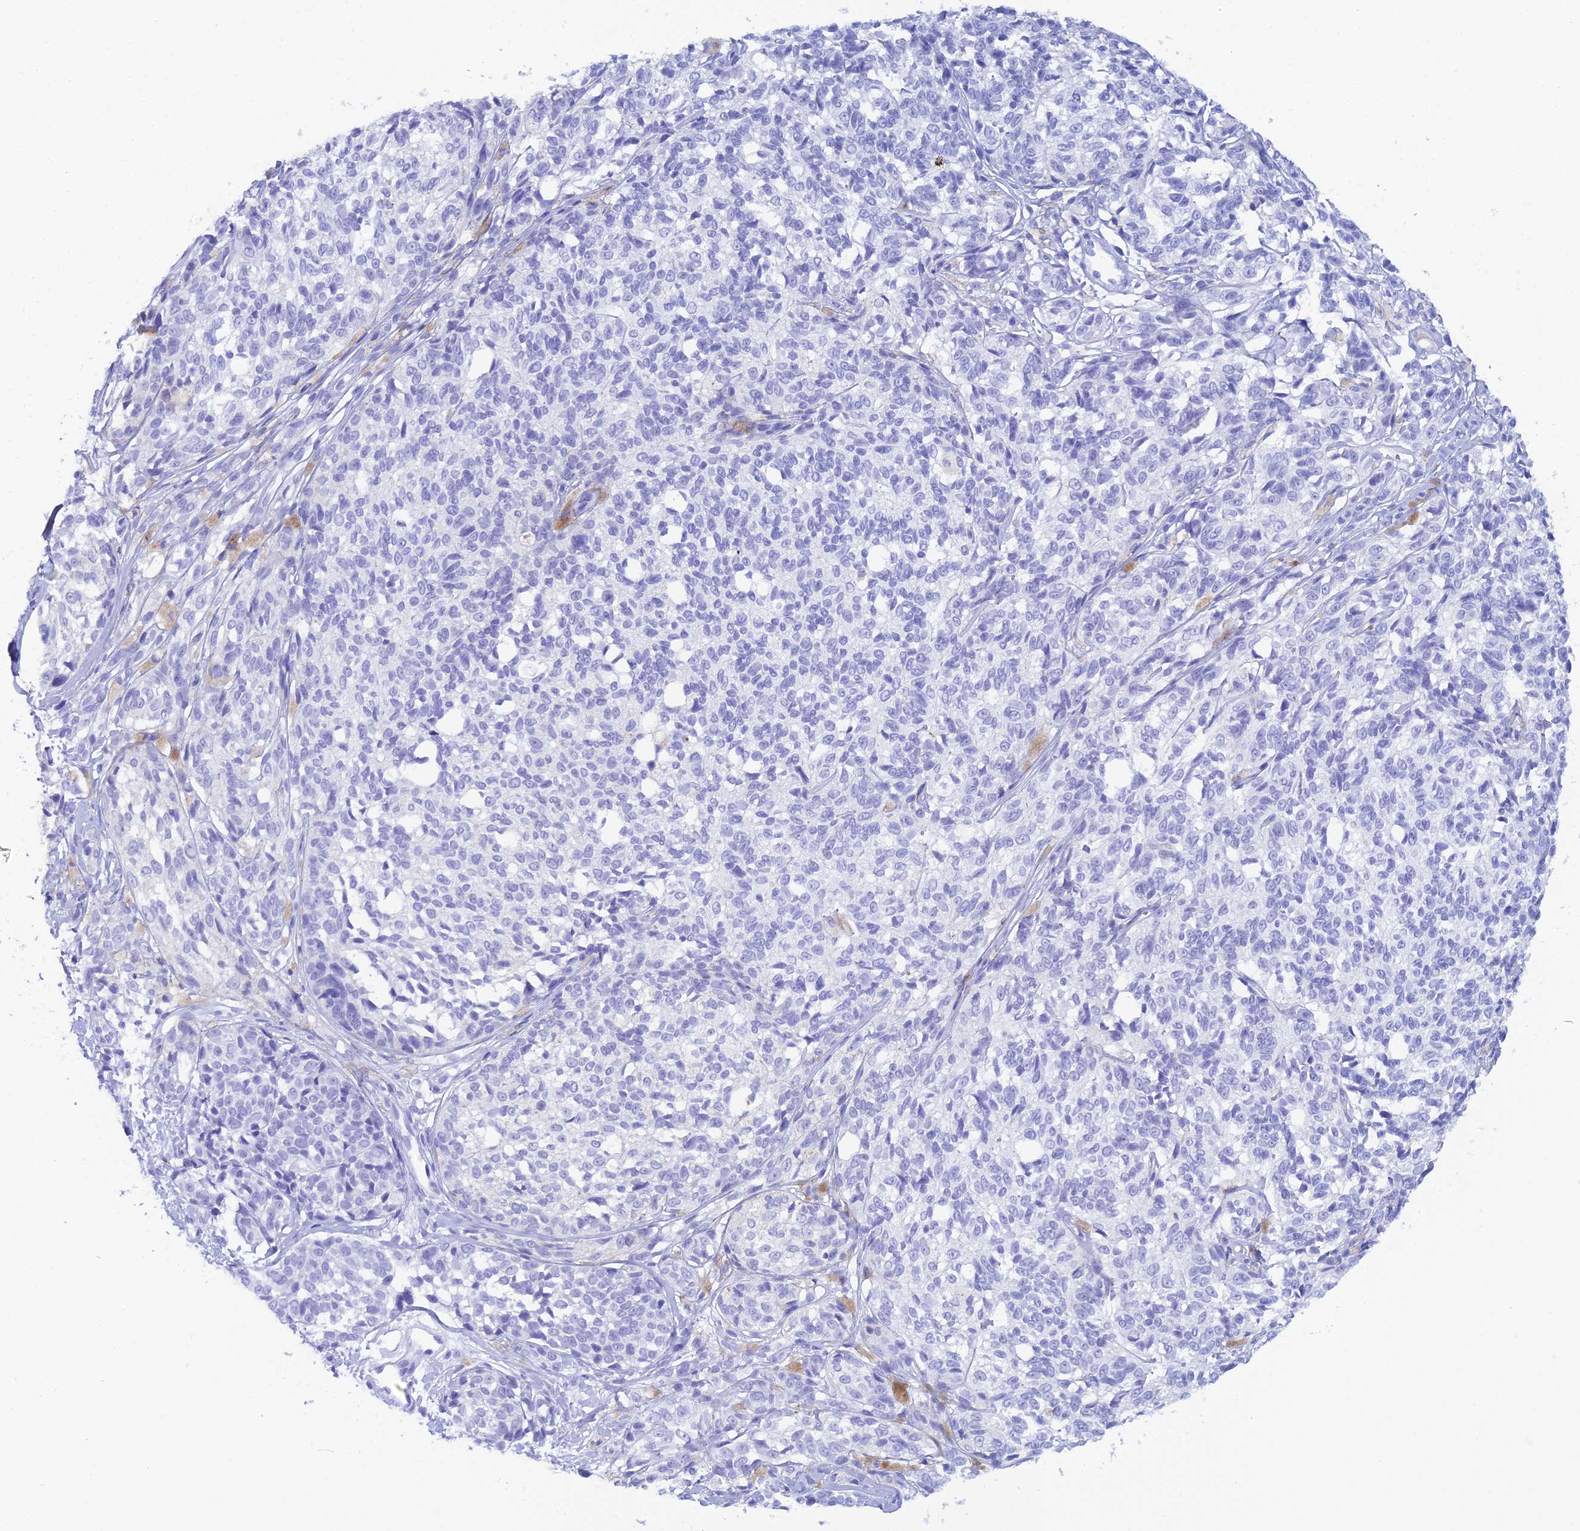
{"staining": {"intensity": "negative", "quantity": "none", "location": "none"}, "tissue": "melanoma", "cell_type": "Tumor cells", "image_type": "cancer", "snomed": [{"axis": "morphology", "description": "Malignant melanoma, NOS"}, {"axis": "topography", "description": "Skin of upper extremity"}], "caption": "Protein analysis of melanoma exhibits no significant staining in tumor cells.", "gene": "REG1A", "patient": {"sex": "male", "age": 40}}